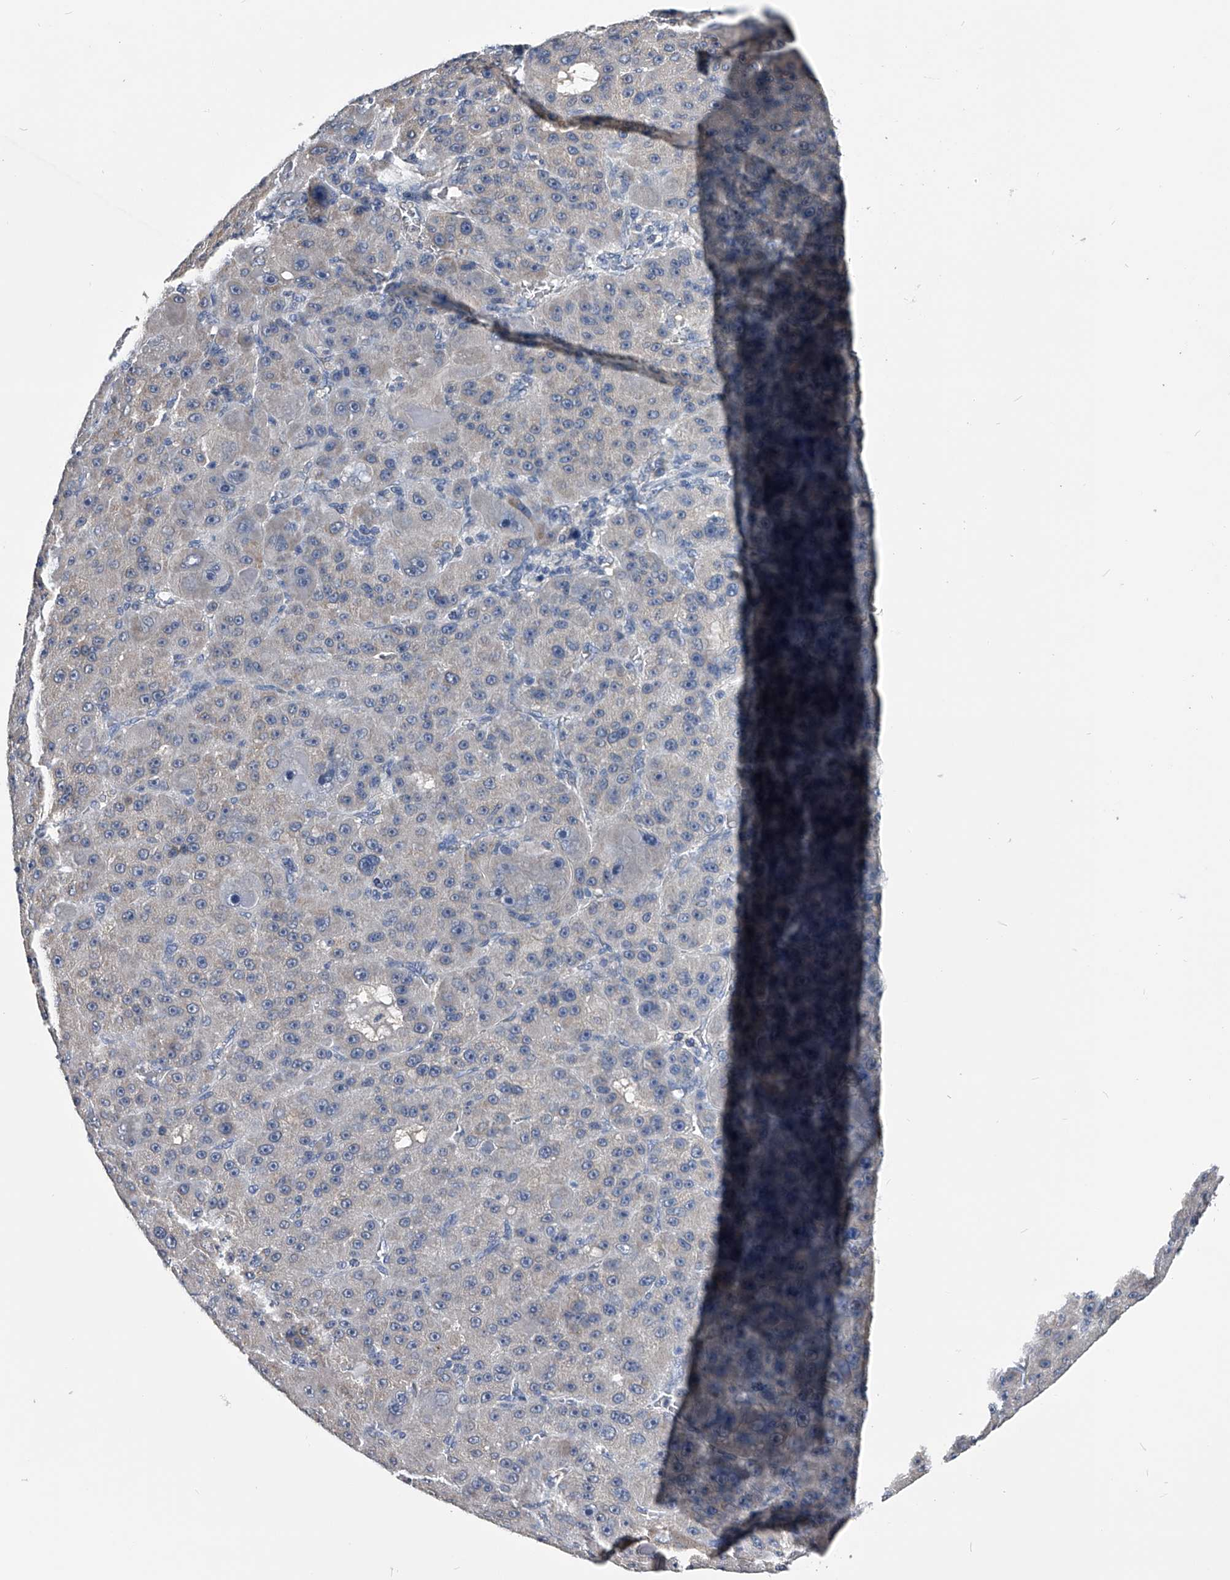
{"staining": {"intensity": "weak", "quantity": "<25%", "location": "cytoplasmic/membranous"}, "tissue": "liver cancer", "cell_type": "Tumor cells", "image_type": "cancer", "snomed": [{"axis": "morphology", "description": "Carcinoma, Hepatocellular, NOS"}, {"axis": "topography", "description": "Liver"}], "caption": "Human liver cancer stained for a protein using immunohistochemistry (IHC) shows no positivity in tumor cells.", "gene": "OAT", "patient": {"sex": "male", "age": 76}}